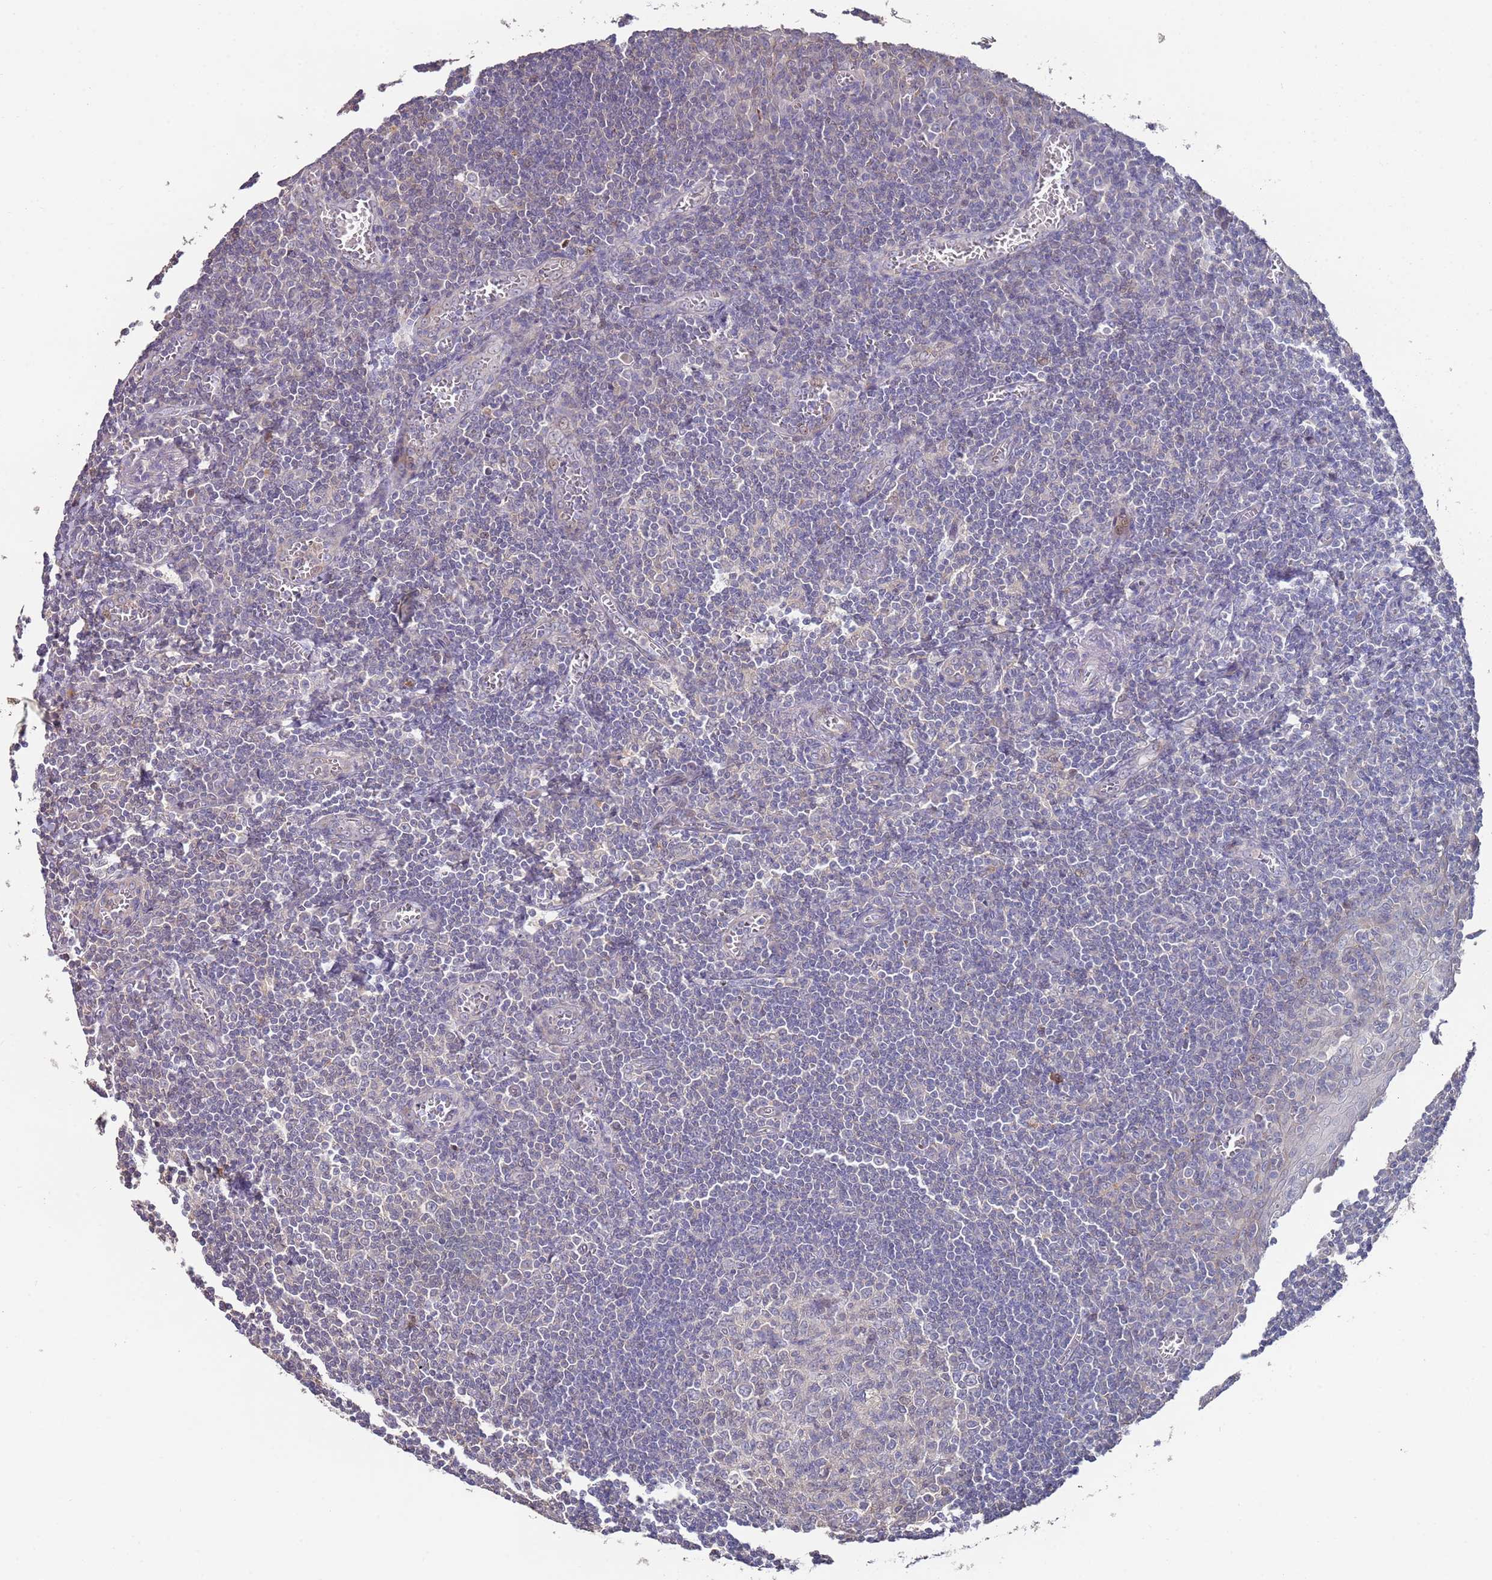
{"staining": {"intensity": "negative", "quantity": "none", "location": "none"}, "tissue": "tonsil", "cell_type": "Germinal center cells", "image_type": "normal", "snomed": [{"axis": "morphology", "description": "Normal tissue, NOS"}, {"axis": "topography", "description": "Tonsil"}], "caption": "A high-resolution micrograph shows IHC staining of normal tonsil, which exhibits no significant positivity in germinal center cells. (DAB IHC visualized using brightfield microscopy, high magnification).", "gene": "LACC1", "patient": {"sex": "male", "age": 27}}